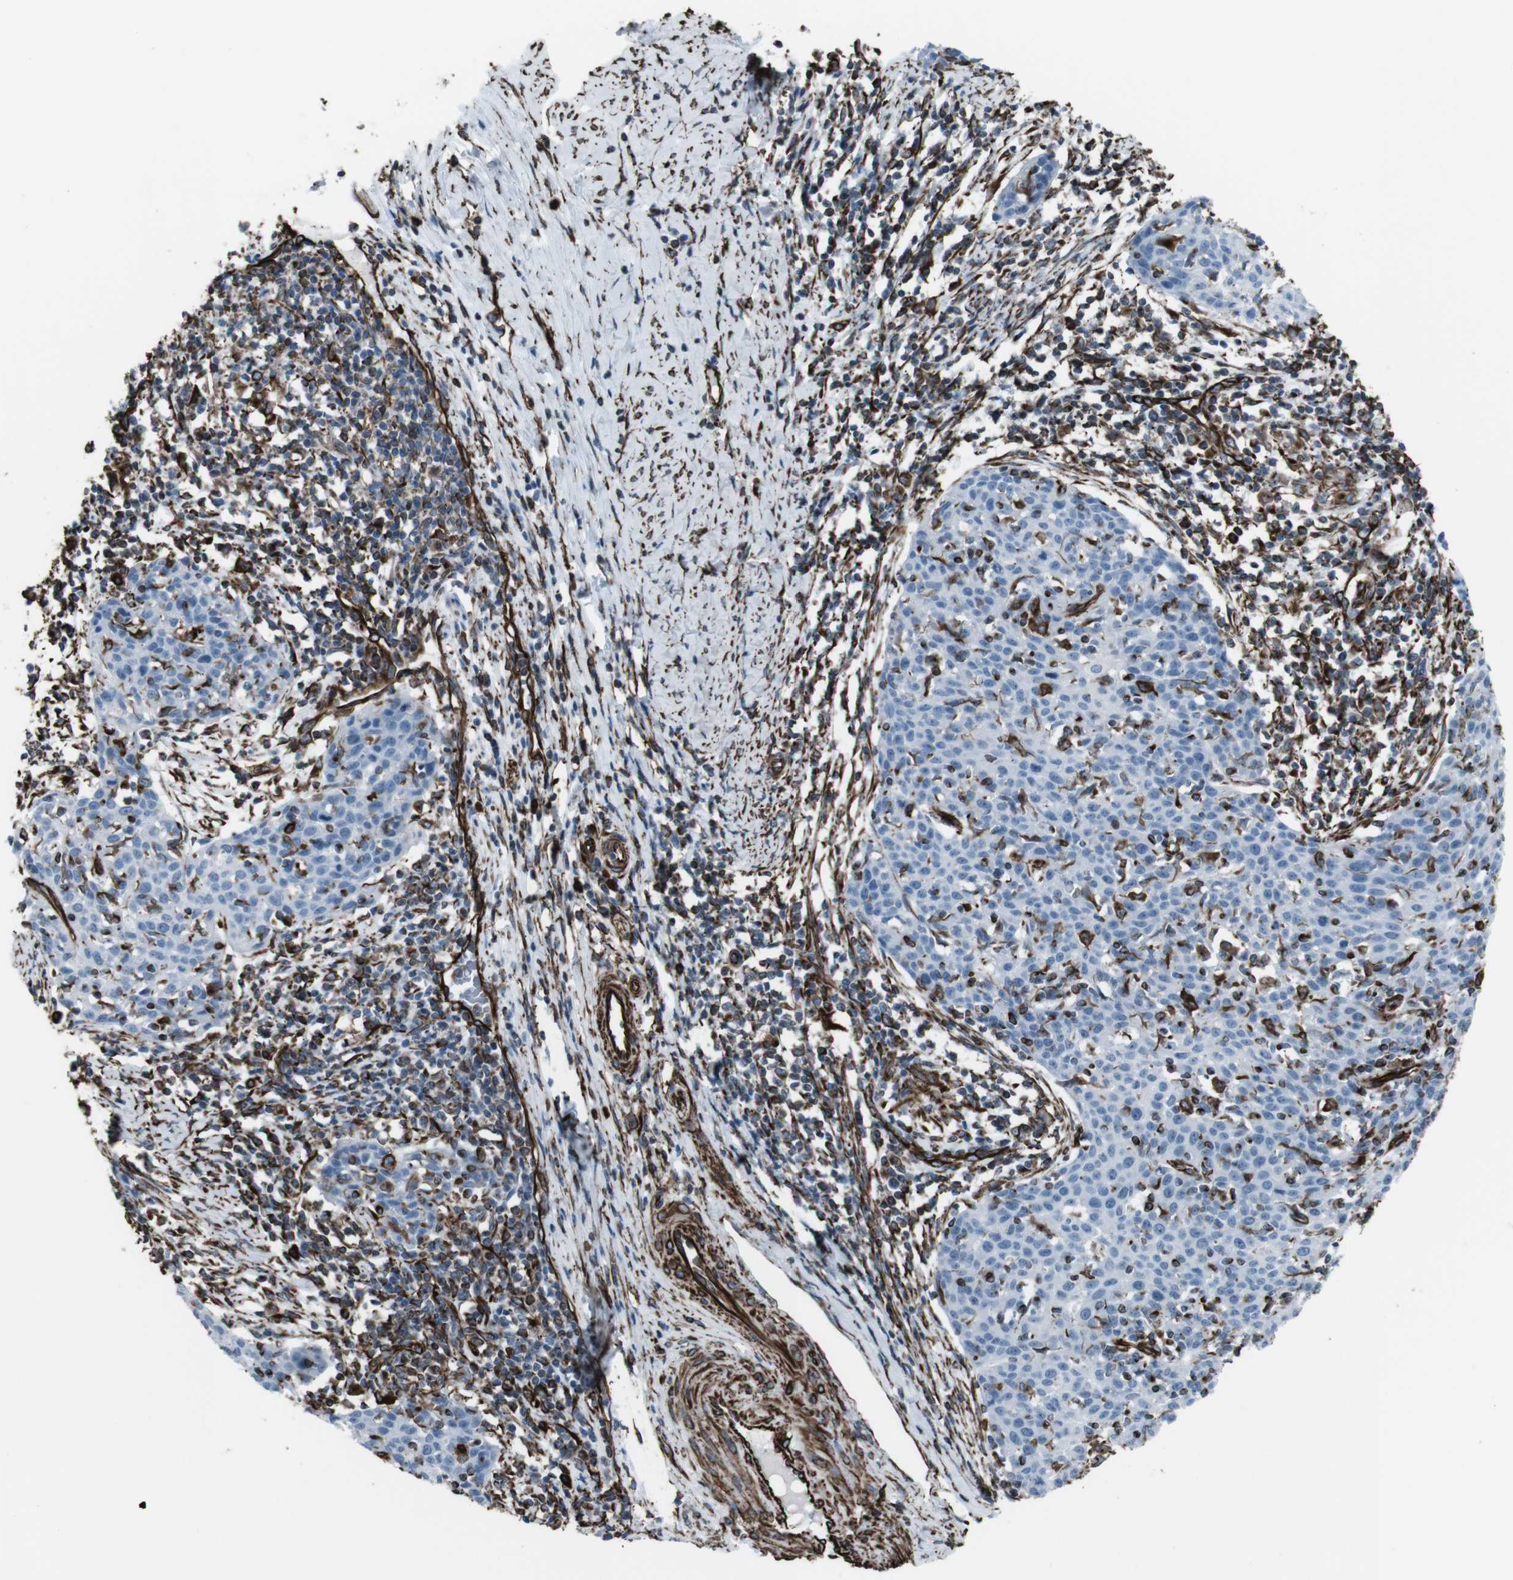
{"staining": {"intensity": "negative", "quantity": "none", "location": "none"}, "tissue": "cervical cancer", "cell_type": "Tumor cells", "image_type": "cancer", "snomed": [{"axis": "morphology", "description": "Squamous cell carcinoma, NOS"}, {"axis": "topography", "description": "Cervix"}], "caption": "An immunohistochemistry photomicrograph of cervical cancer is shown. There is no staining in tumor cells of cervical cancer. Nuclei are stained in blue.", "gene": "ZDHHC6", "patient": {"sex": "female", "age": 38}}